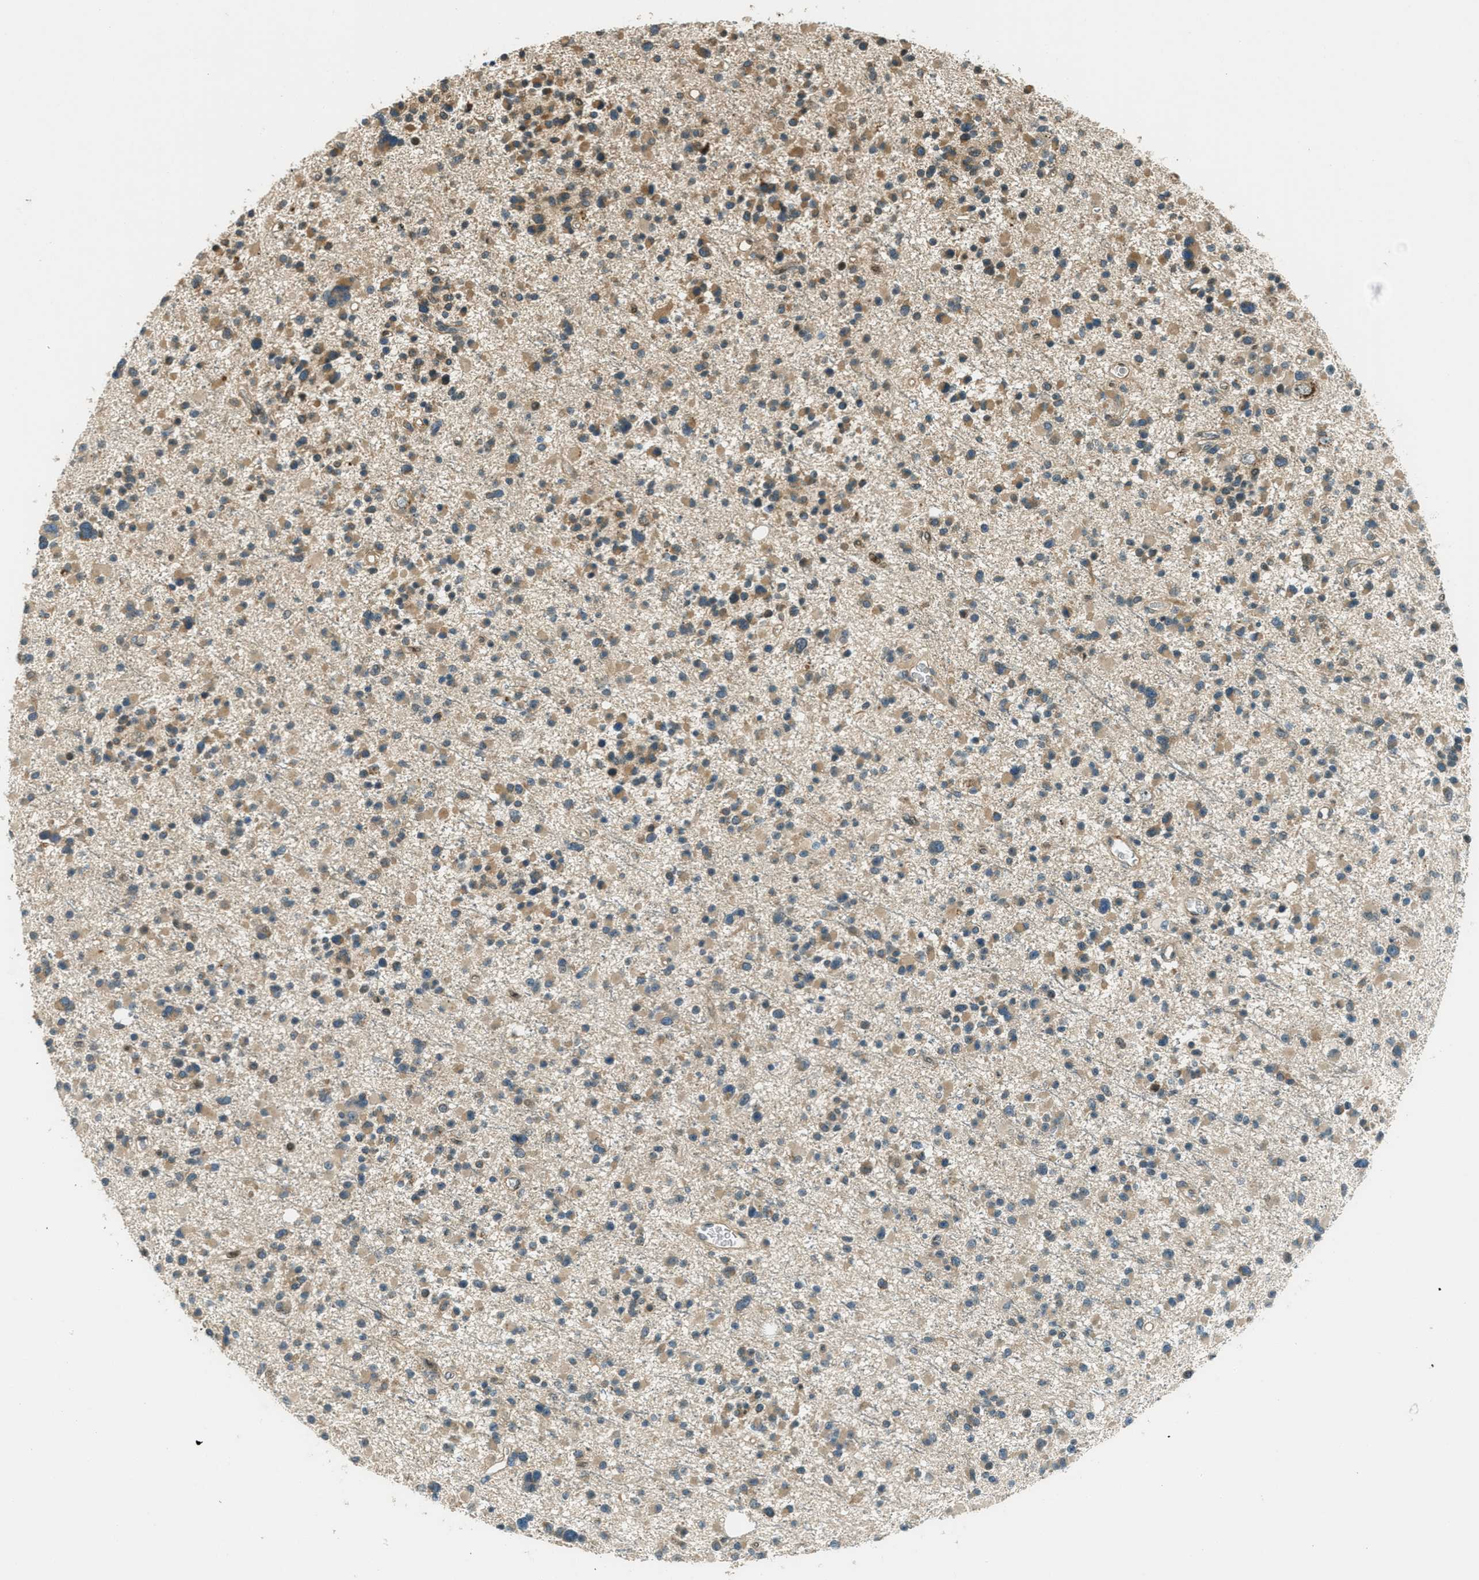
{"staining": {"intensity": "moderate", "quantity": ">75%", "location": "cytoplasmic/membranous"}, "tissue": "glioma", "cell_type": "Tumor cells", "image_type": "cancer", "snomed": [{"axis": "morphology", "description": "Glioma, malignant, Low grade"}, {"axis": "topography", "description": "Brain"}], "caption": "Immunohistochemistry (IHC) staining of malignant glioma (low-grade), which reveals medium levels of moderate cytoplasmic/membranous expression in about >75% of tumor cells indicating moderate cytoplasmic/membranous protein positivity. The staining was performed using DAB (3,3'-diaminobenzidine) (brown) for protein detection and nuclei were counterstained in hematoxylin (blue).", "gene": "PTPN23", "patient": {"sex": "female", "age": 22}}